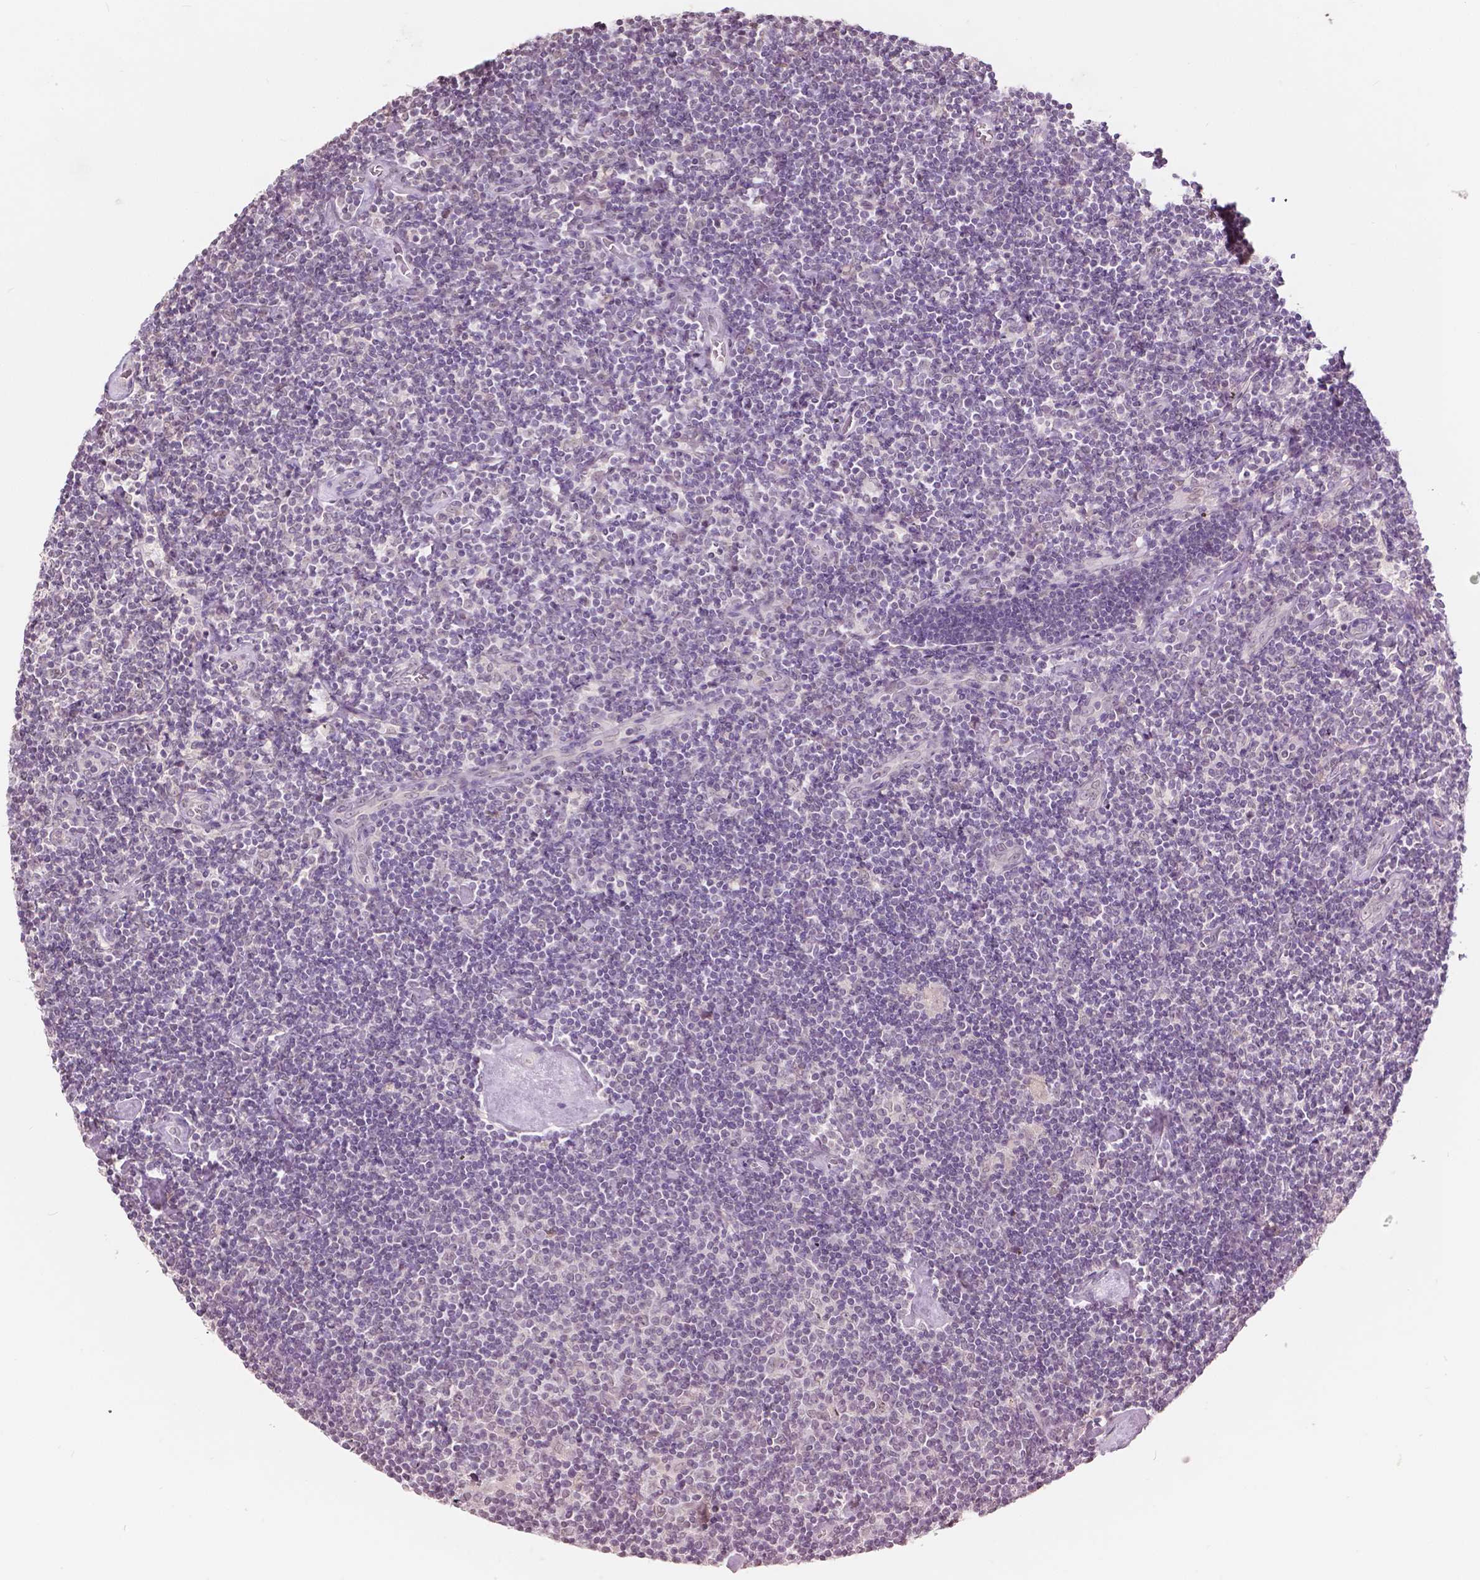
{"staining": {"intensity": "negative", "quantity": "none", "location": "none"}, "tissue": "lymphoma", "cell_type": "Tumor cells", "image_type": "cancer", "snomed": [{"axis": "morphology", "description": "Hodgkin's disease, NOS"}, {"axis": "topography", "description": "Lymph node"}], "caption": "Protein analysis of lymphoma displays no significant positivity in tumor cells. (DAB (3,3'-diaminobenzidine) IHC visualized using brightfield microscopy, high magnification).", "gene": "HOXA10", "patient": {"sex": "male", "age": 40}}